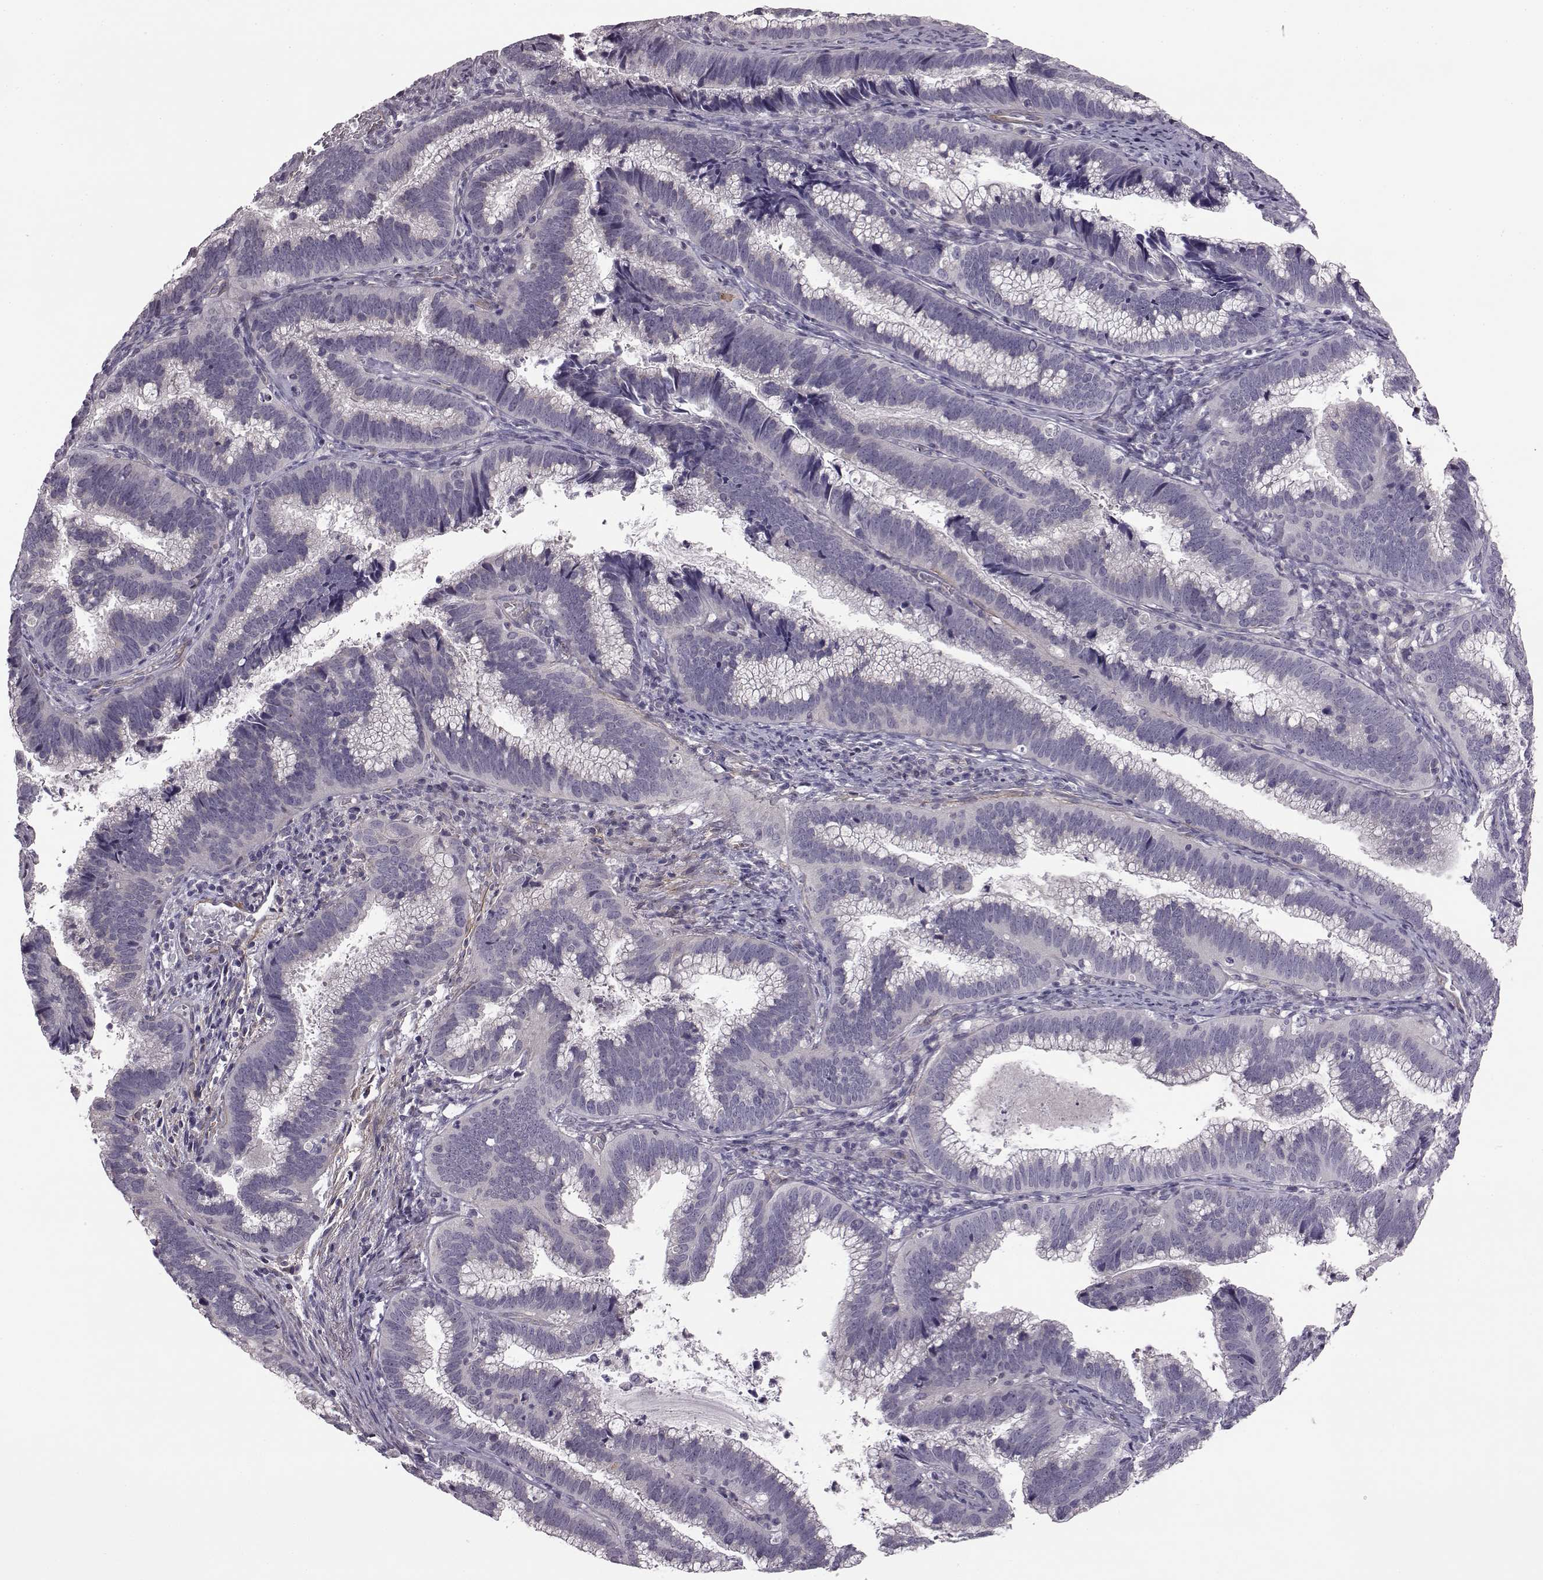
{"staining": {"intensity": "negative", "quantity": "none", "location": "none"}, "tissue": "cervical cancer", "cell_type": "Tumor cells", "image_type": "cancer", "snomed": [{"axis": "morphology", "description": "Adenocarcinoma, NOS"}, {"axis": "topography", "description": "Cervix"}], "caption": "Tumor cells show no significant positivity in adenocarcinoma (cervical).", "gene": "GRK1", "patient": {"sex": "female", "age": 61}}